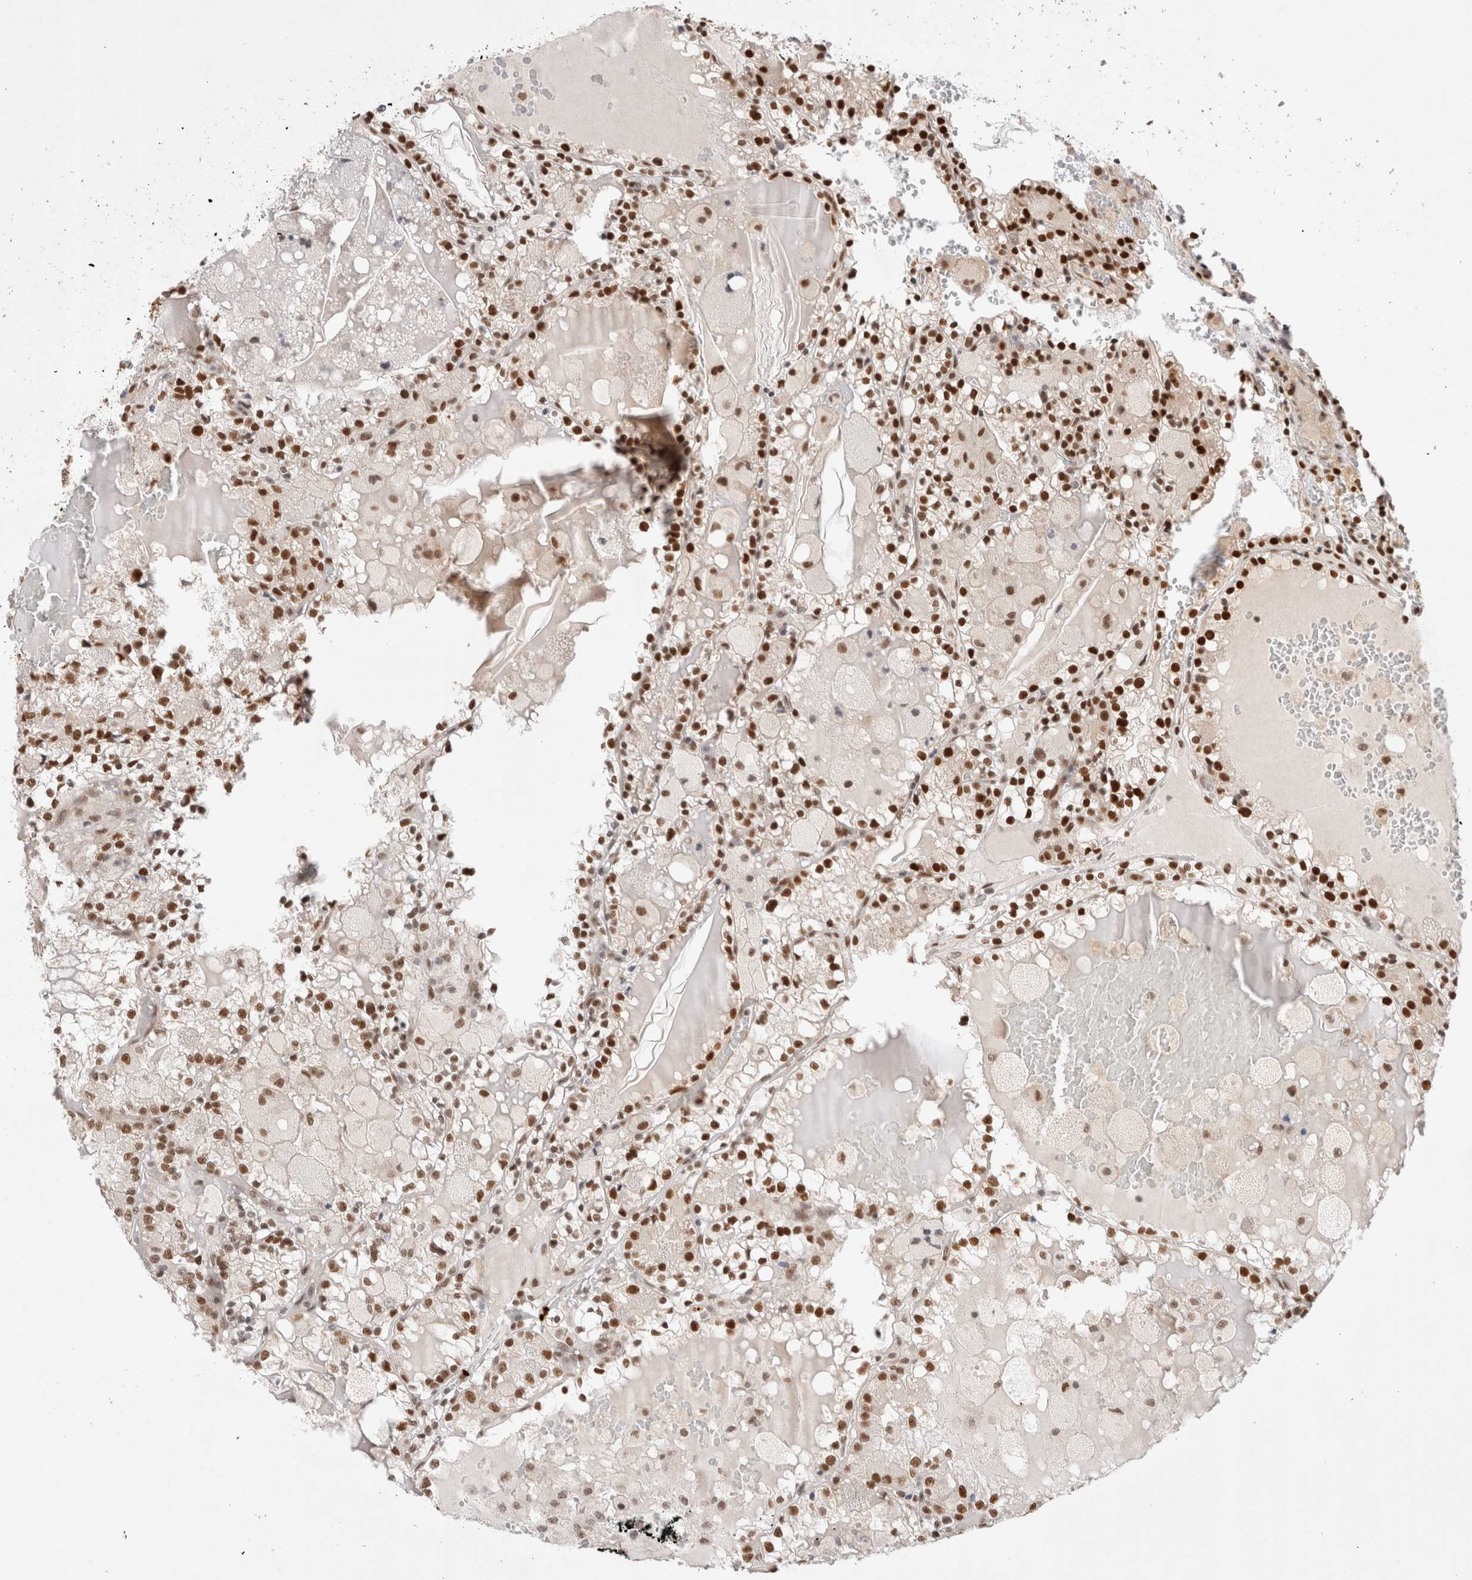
{"staining": {"intensity": "strong", "quantity": ">75%", "location": "nuclear"}, "tissue": "renal cancer", "cell_type": "Tumor cells", "image_type": "cancer", "snomed": [{"axis": "morphology", "description": "Adenocarcinoma, NOS"}, {"axis": "topography", "description": "Kidney"}], "caption": "This histopathology image shows adenocarcinoma (renal) stained with immunohistochemistry (IHC) to label a protein in brown. The nuclear of tumor cells show strong positivity for the protein. Nuclei are counter-stained blue.", "gene": "GTF2I", "patient": {"sex": "female", "age": 56}}